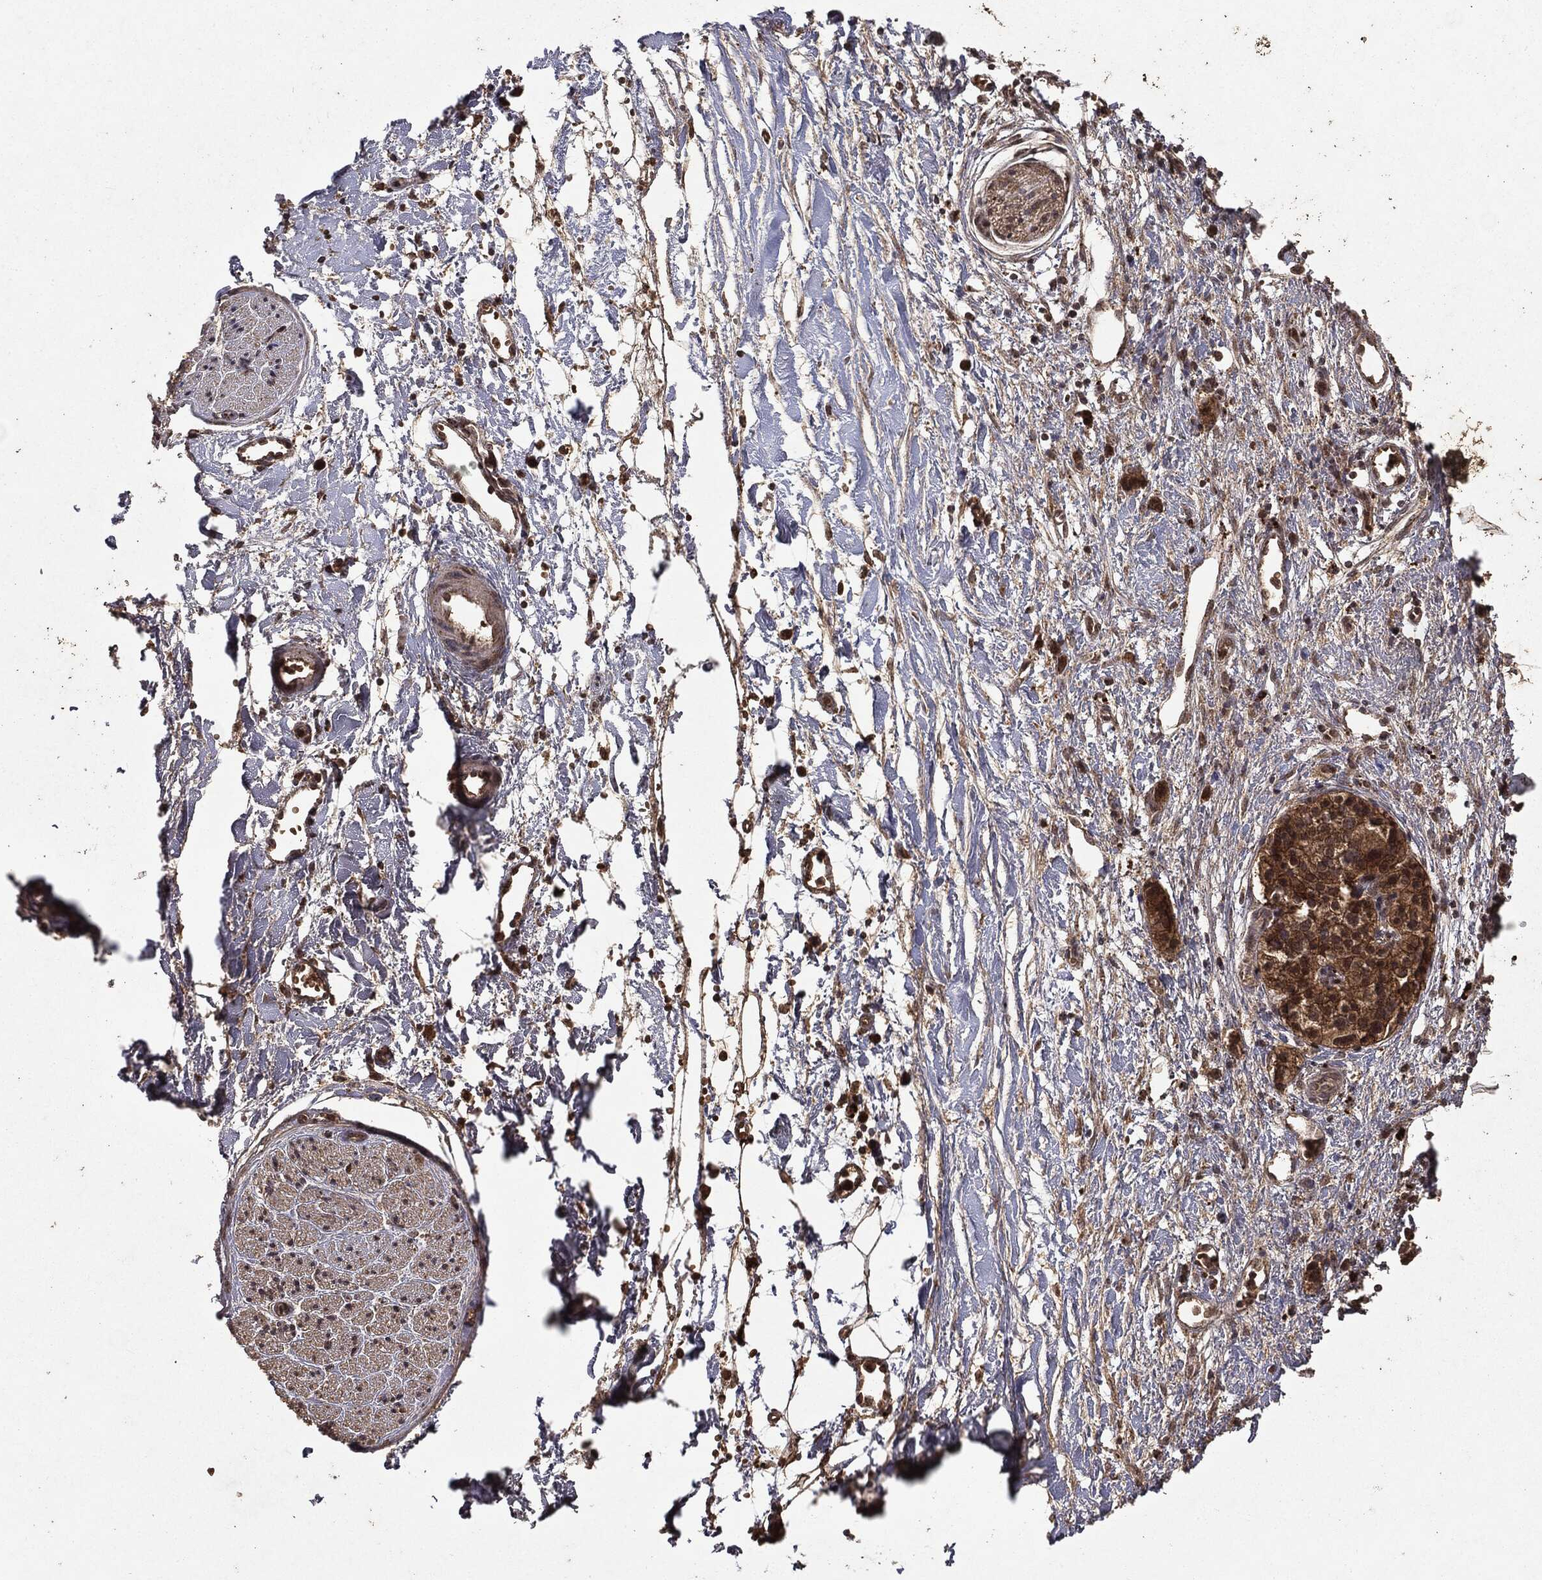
{"staining": {"intensity": "strong", "quantity": "25%-75%", "location": "cytoplasmic/membranous"}, "tissue": "soft tissue", "cell_type": "Fibroblasts", "image_type": "normal", "snomed": [{"axis": "morphology", "description": "Normal tissue, NOS"}, {"axis": "morphology", "description": "Adenocarcinoma, NOS"}, {"axis": "topography", "description": "Pancreas"}, {"axis": "topography", "description": "Peripheral nerve tissue"}], "caption": "Soft tissue stained with DAB immunohistochemistry exhibits high levels of strong cytoplasmic/membranous expression in approximately 25%-75% of fibroblasts. (IHC, brightfield microscopy, high magnification).", "gene": "MTOR", "patient": {"sex": "male", "age": 61}}